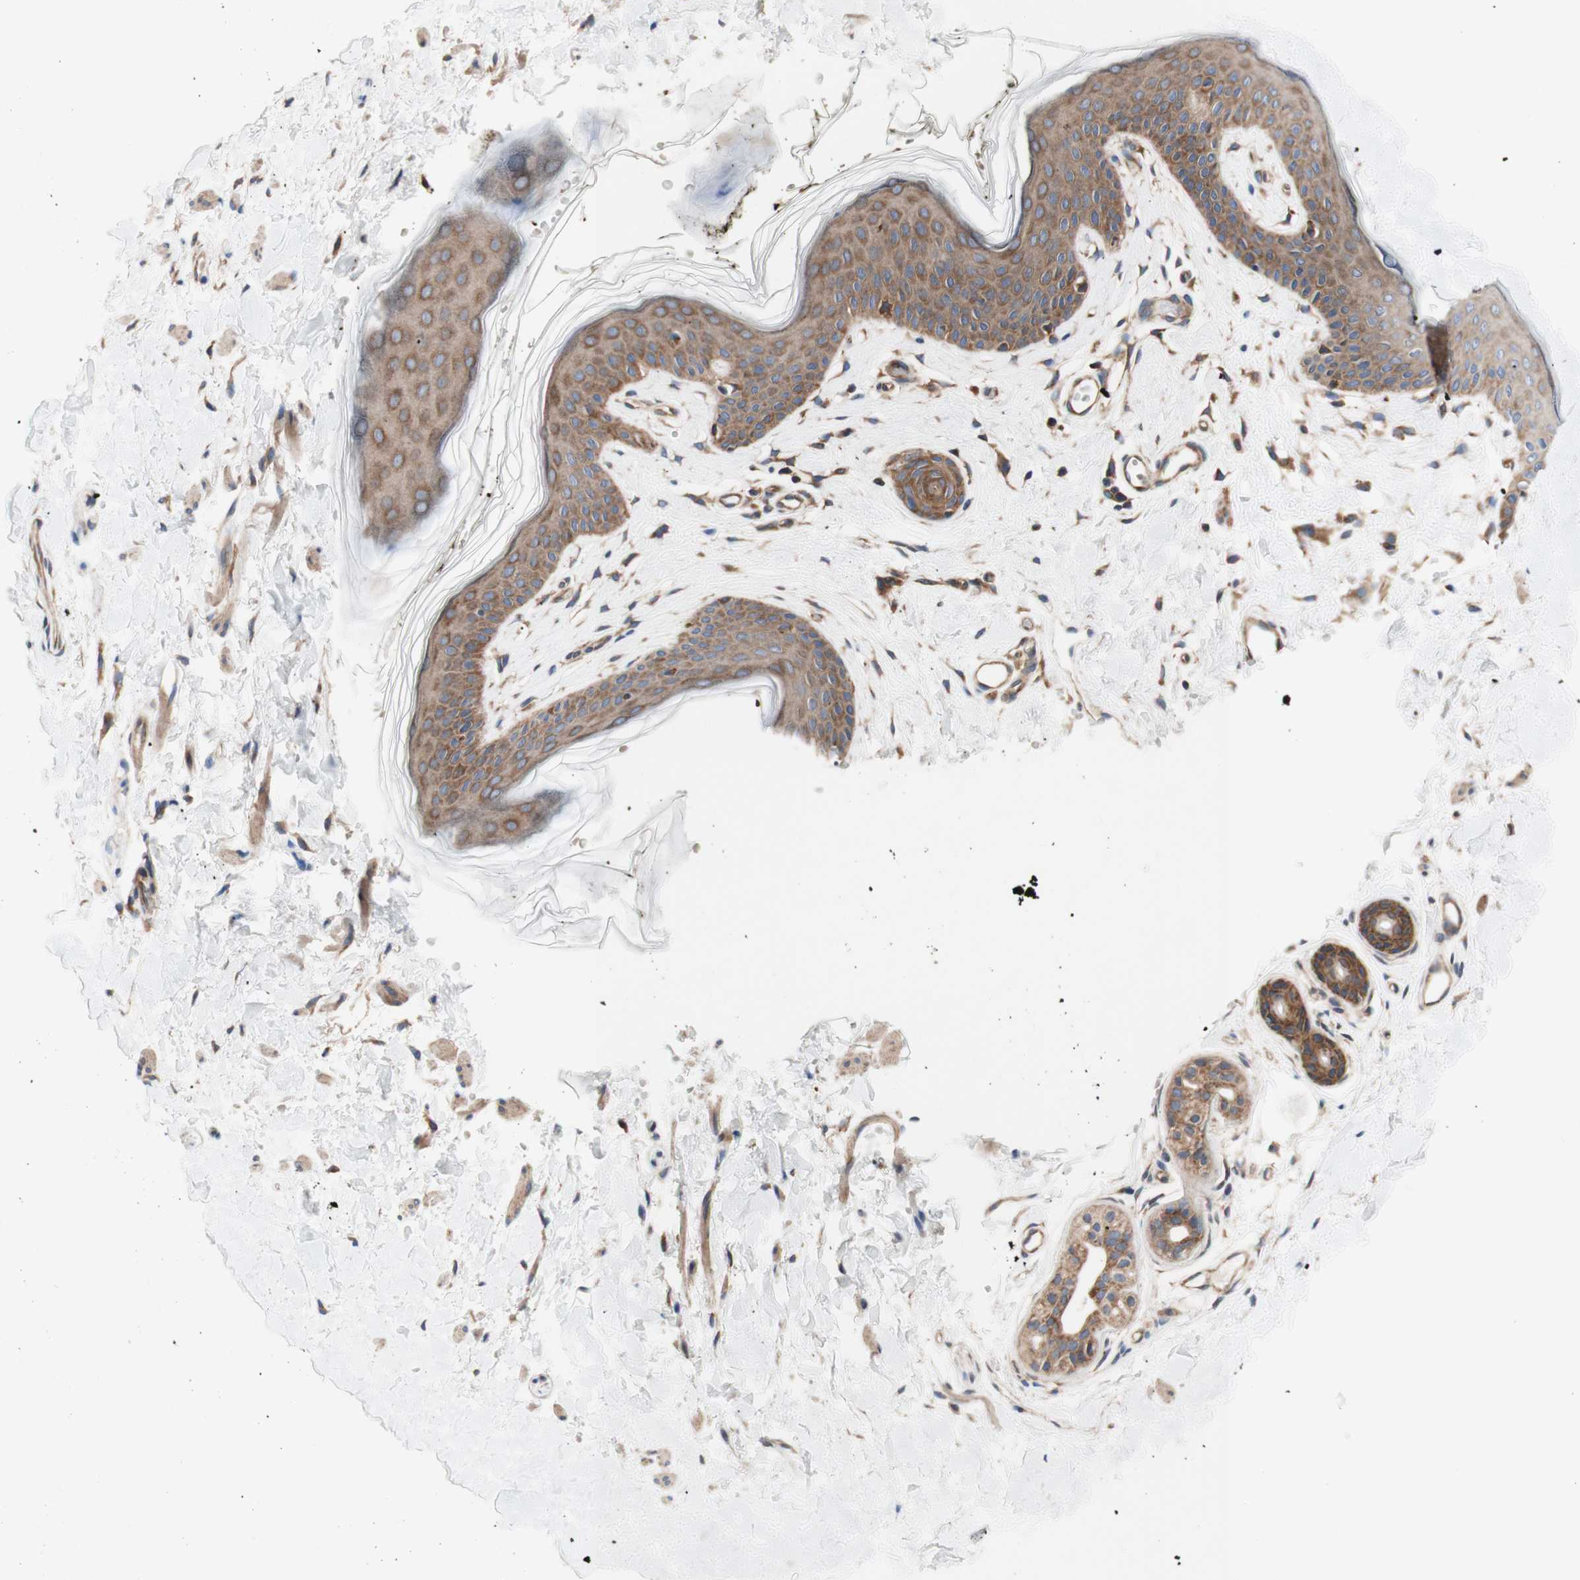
{"staining": {"intensity": "moderate", "quantity": ">75%", "location": "cytoplasmic/membranous"}, "tissue": "skin", "cell_type": "Epidermal cells", "image_type": "normal", "snomed": [{"axis": "morphology", "description": "Normal tissue, NOS"}, {"axis": "morphology", "description": "Inflammation, NOS"}, {"axis": "topography", "description": "Vulva"}], "caption": "A high-resolution histopathology image shows immunohistochemistry staining of benign skin, which demonstrates moderate cytoplasmic/membranous positivity in about >75% of epidermal cells.", "gene": "FMR1", "patient": {"sex": "female", "age": 84}}